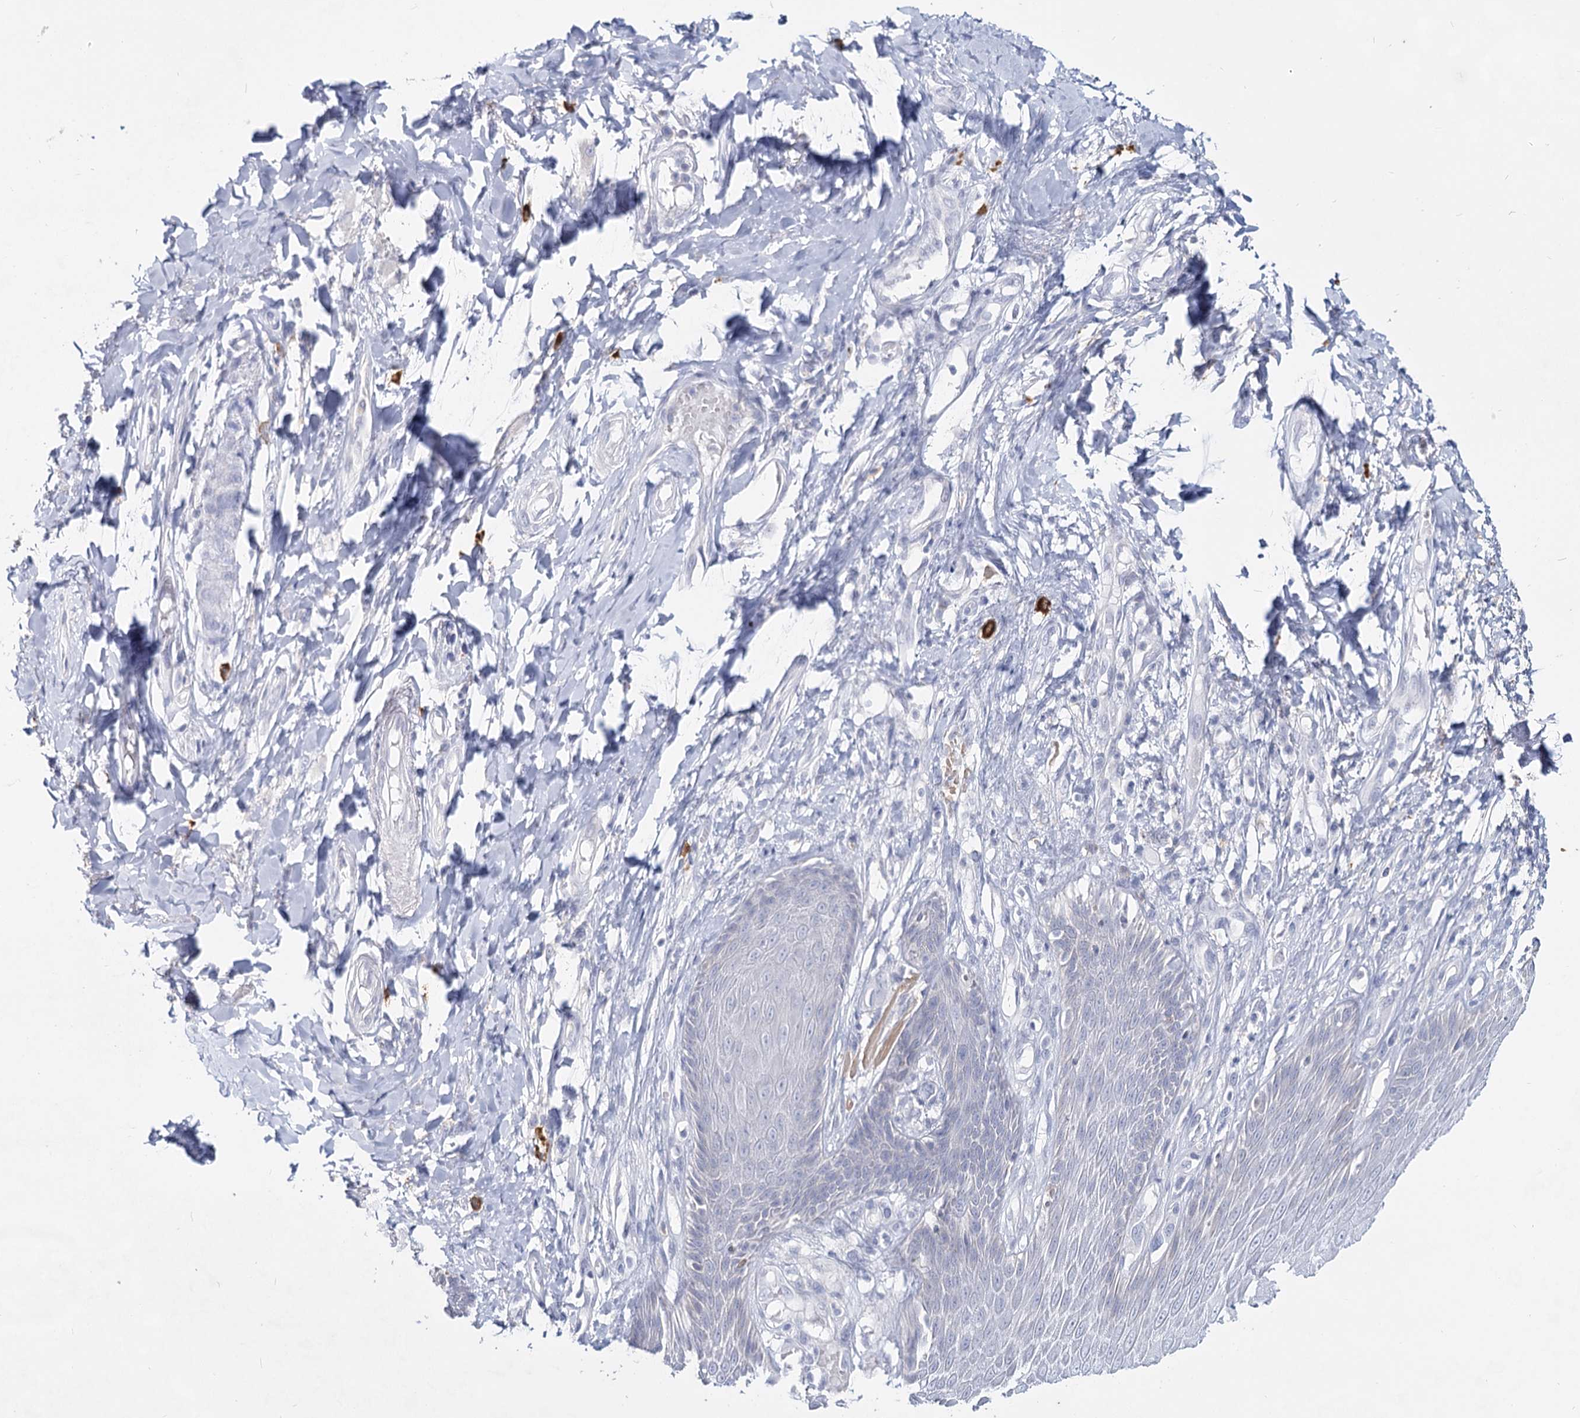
{"staining": {"intensity": "moderate", "quantity": "<25%", "location": "cytoplasmic/membranous"}, "tissue": "skin", "cell_type": "Epidermal cells", "image_type": "normal", "snomed": [{"axis": "morphology", "description": "Normal tissue, NOS"}, {"axis": "topography", "description": "Anal"}], "caption": "Immunohistochemistry (DAB) staining of normal human skin displays moderate cytoplasmic/membranous protein expression in about <25% of epidermal cells.", "gene": "CCDC73", "patient": {"sex": "male", "age": 69}}